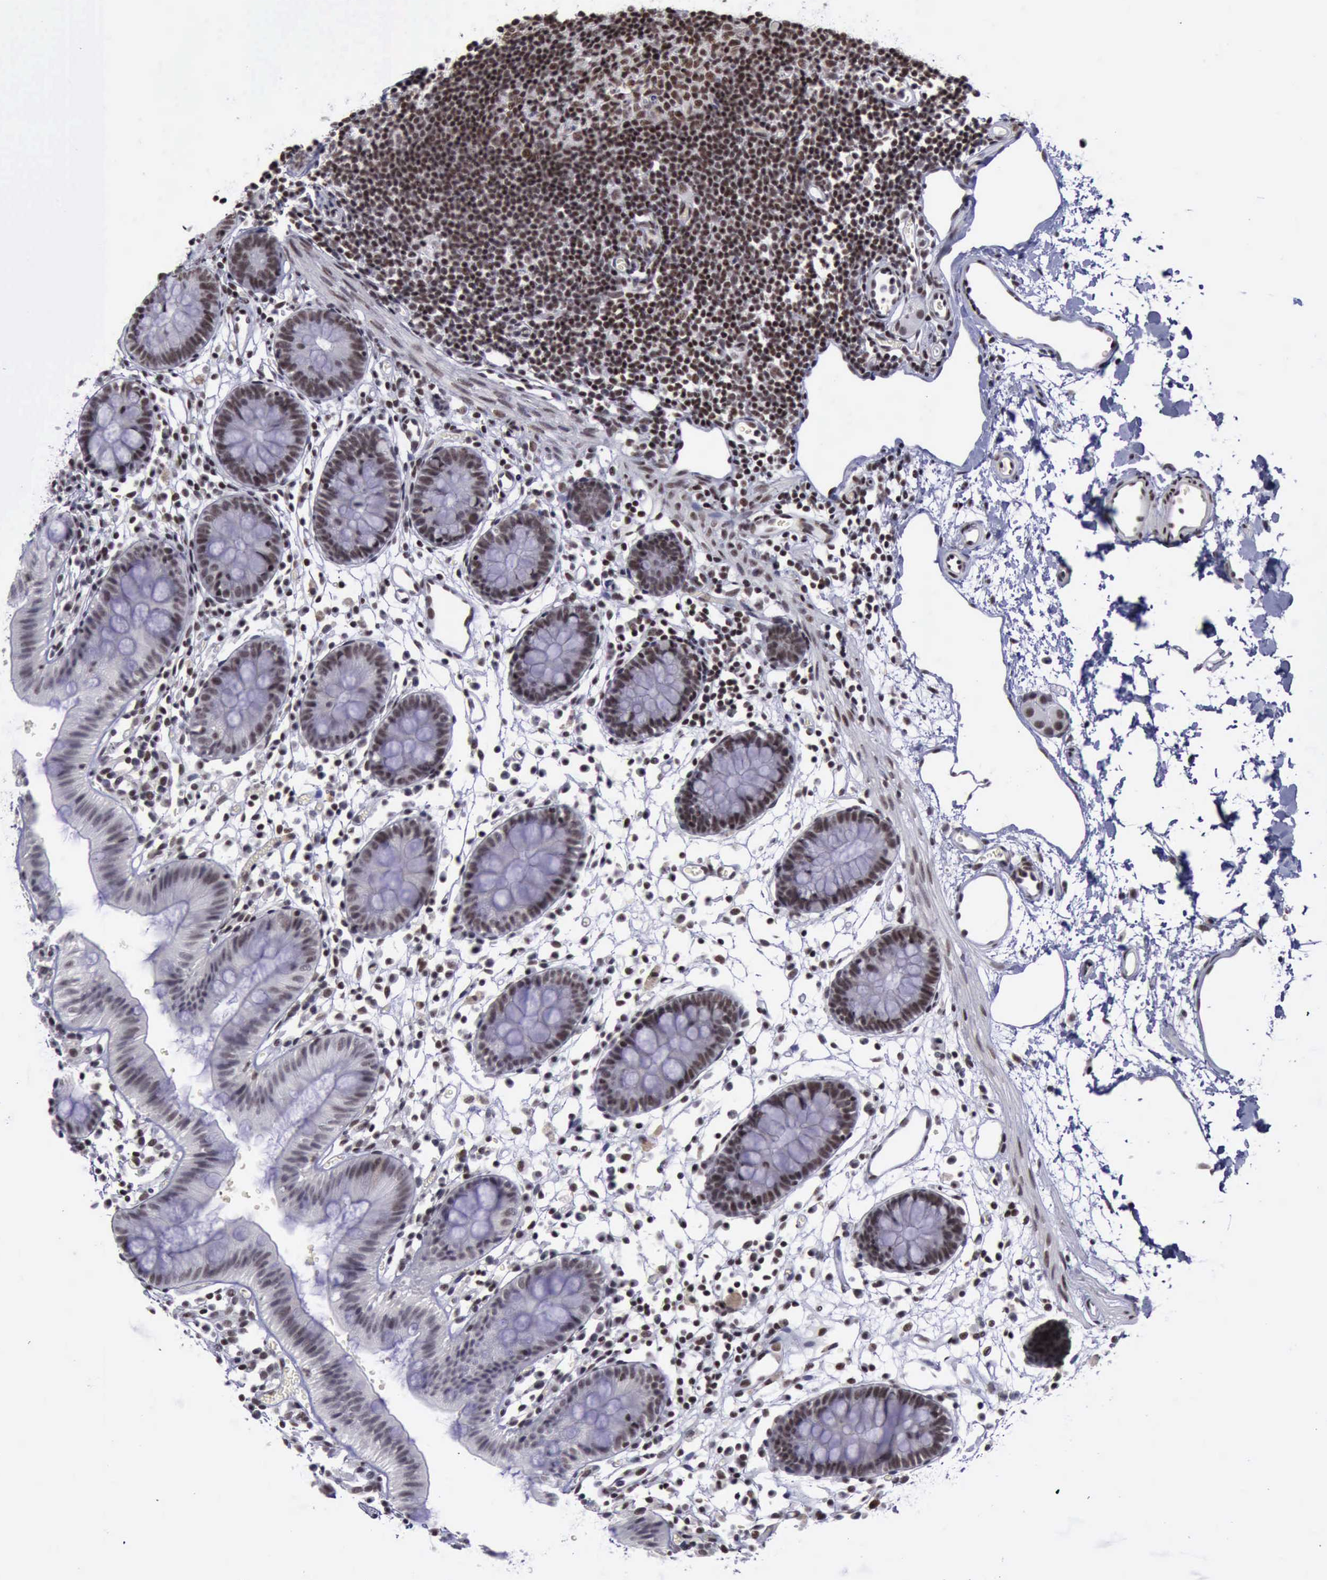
{"staining": {"intensity": "moderate", "quantity": ">75%", "location": "nuclear"}, "tissue": "colon", "cell_type": "Endothelial cells", "image_type": "normal", "snomed": [{"axis": "morphology", "description": "Normal tissue, NOS"}, {"axis": "topography", "description": "Colon"}], "caption": "Colon stained with immunohistochemistry (IHC) demonstrates moderate nuclear expression in approximately >75% of endothelial cells.", "gene": "YY1", "patient": {"sex": "male", "age": 14}}